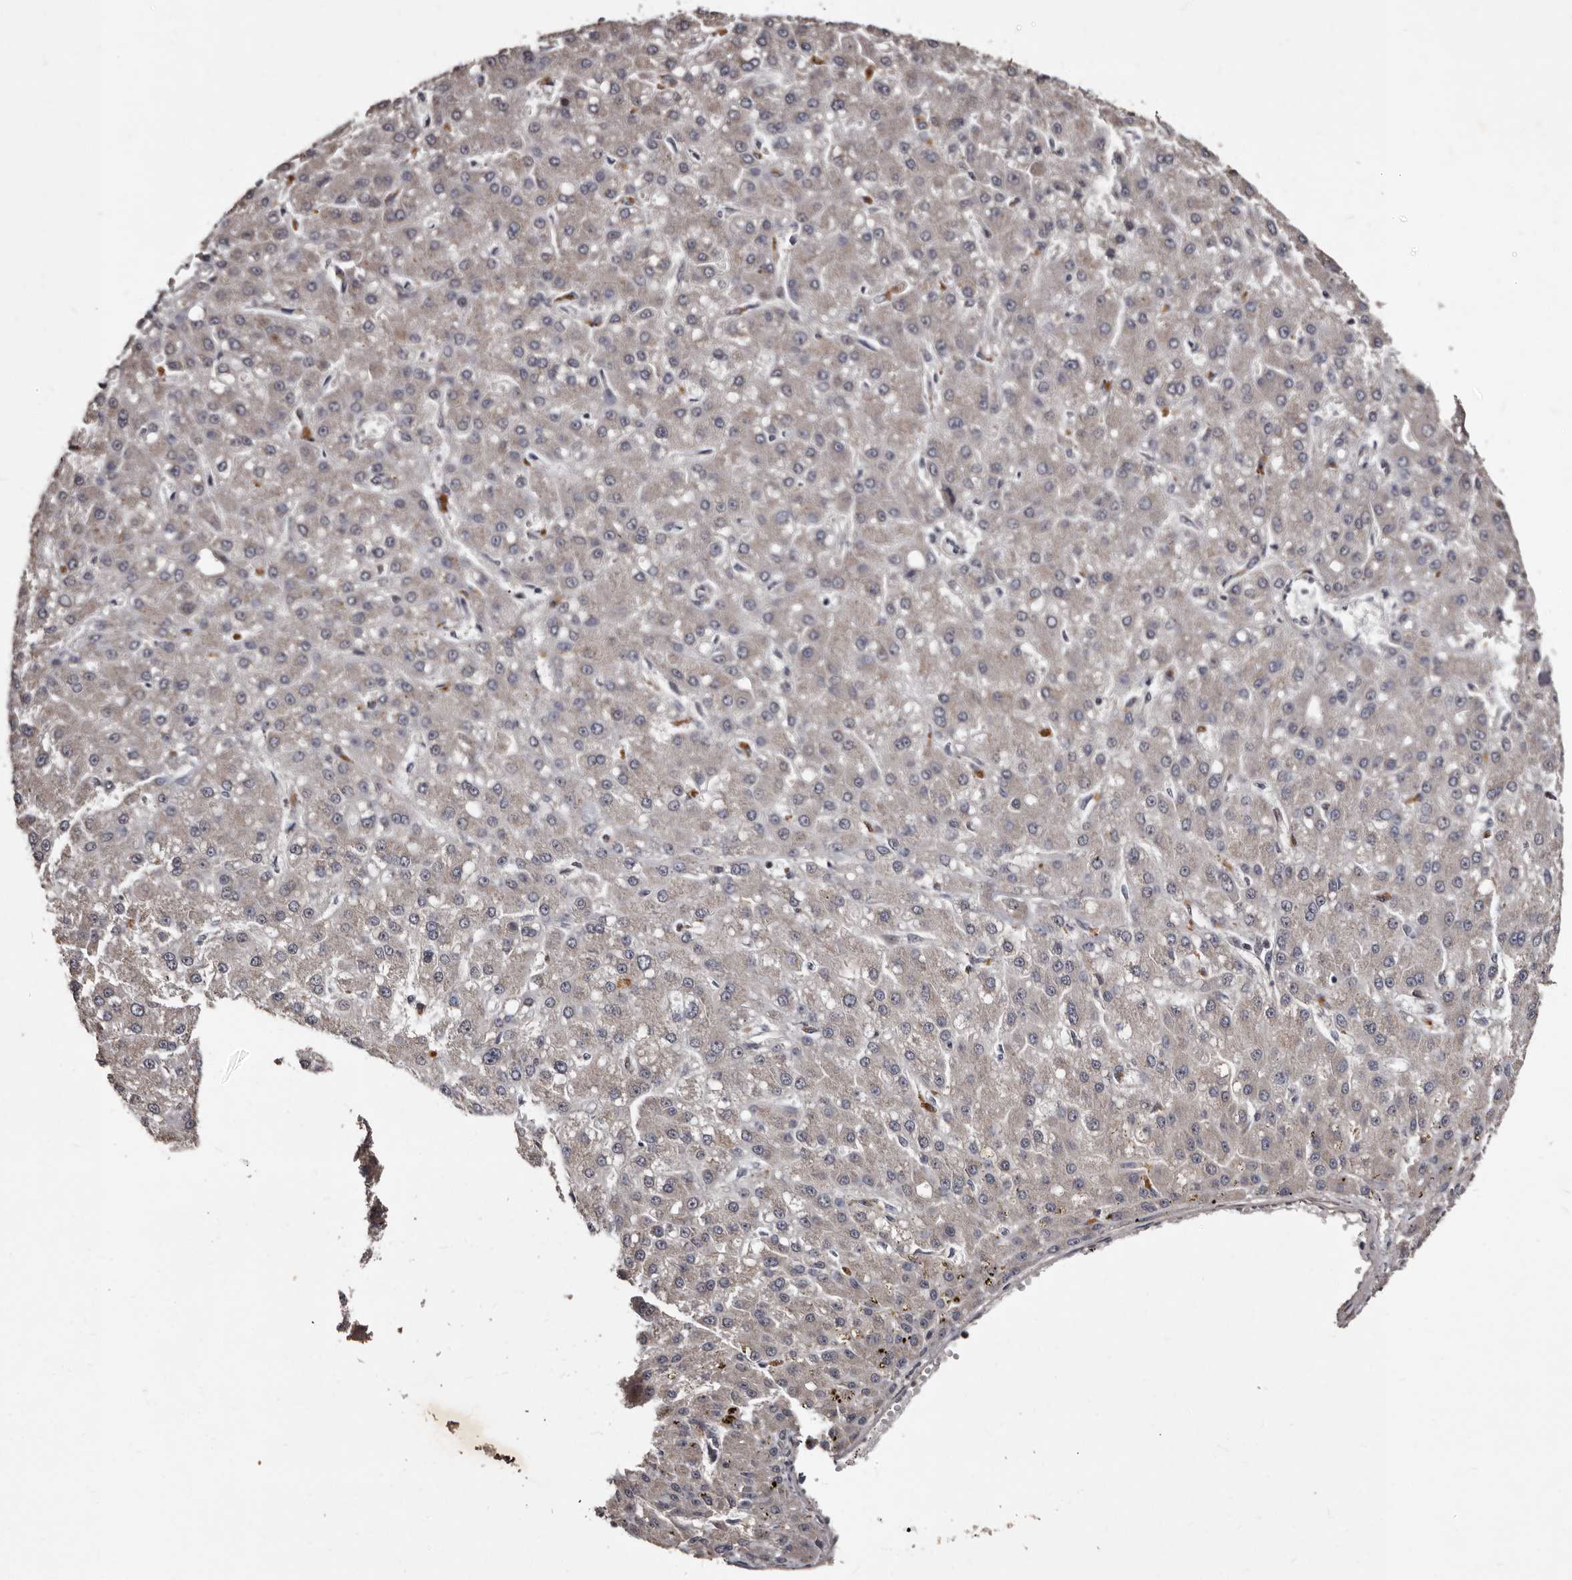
{"staining": {"intensity": "negative", "quantity": "none", "location": "none"}, "tissue": "liver cancer", "cell_type": "Tumor cells", "image_type": "cancer", "snomed": [{"axis": "morphology", "description": "Carcinoma, Hepatocellular, NOS"}, {"axis": "topography", "description": "Liver"}], "caption": "This is an IHC micrograph of liver hepatocellular carcinoma. There is no expression in tumor cells.", "gene": "MKRN3", "patient": {"sex": "male", "age": 67}}